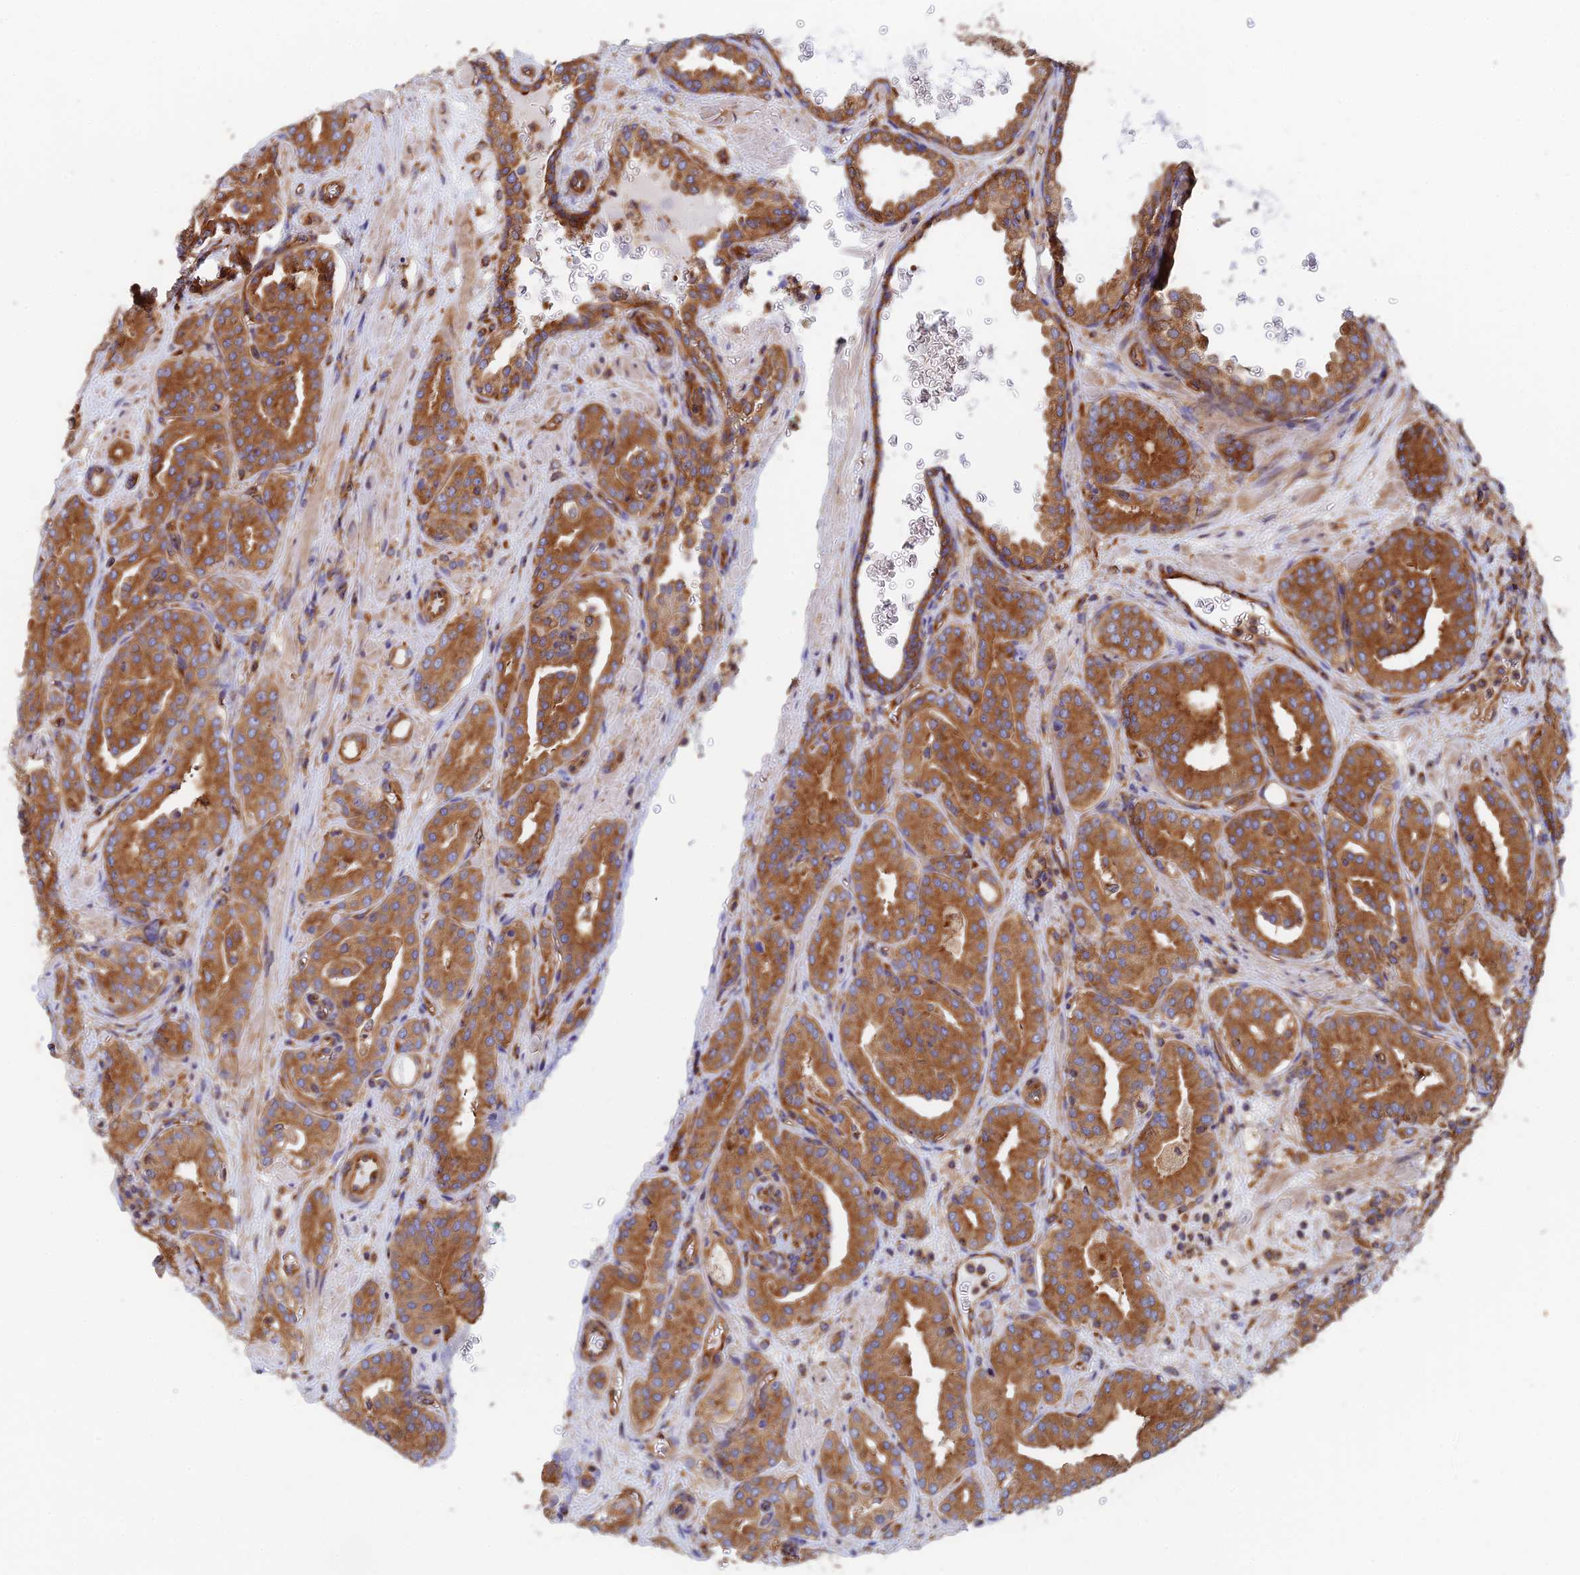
{"staining": {"intensity": "strong", "quantity": ">75%", "location": "cytoplasmic/membranous"}, "tissue": "prostate cancer", "cell_type": "Tumor cells", "image_type": "cancer", "snomed": [{"axis": "morphology", "description": "Adenocarcinoma, High grade"}, {"axis": "topography", "description": "Prostate"}], "caption": "IHC micrograph of neoplastic tissue: human prostate cancer stained using immunohistochemistry demonstrates high levels of strong protein expression localized specifically in the cytoplasmic/membranous of tumor cells, appearing as a cytoplasmic/membranous brown color.", "gene": "DCTN2", "patient": {"sex": "male", "age": 66}}